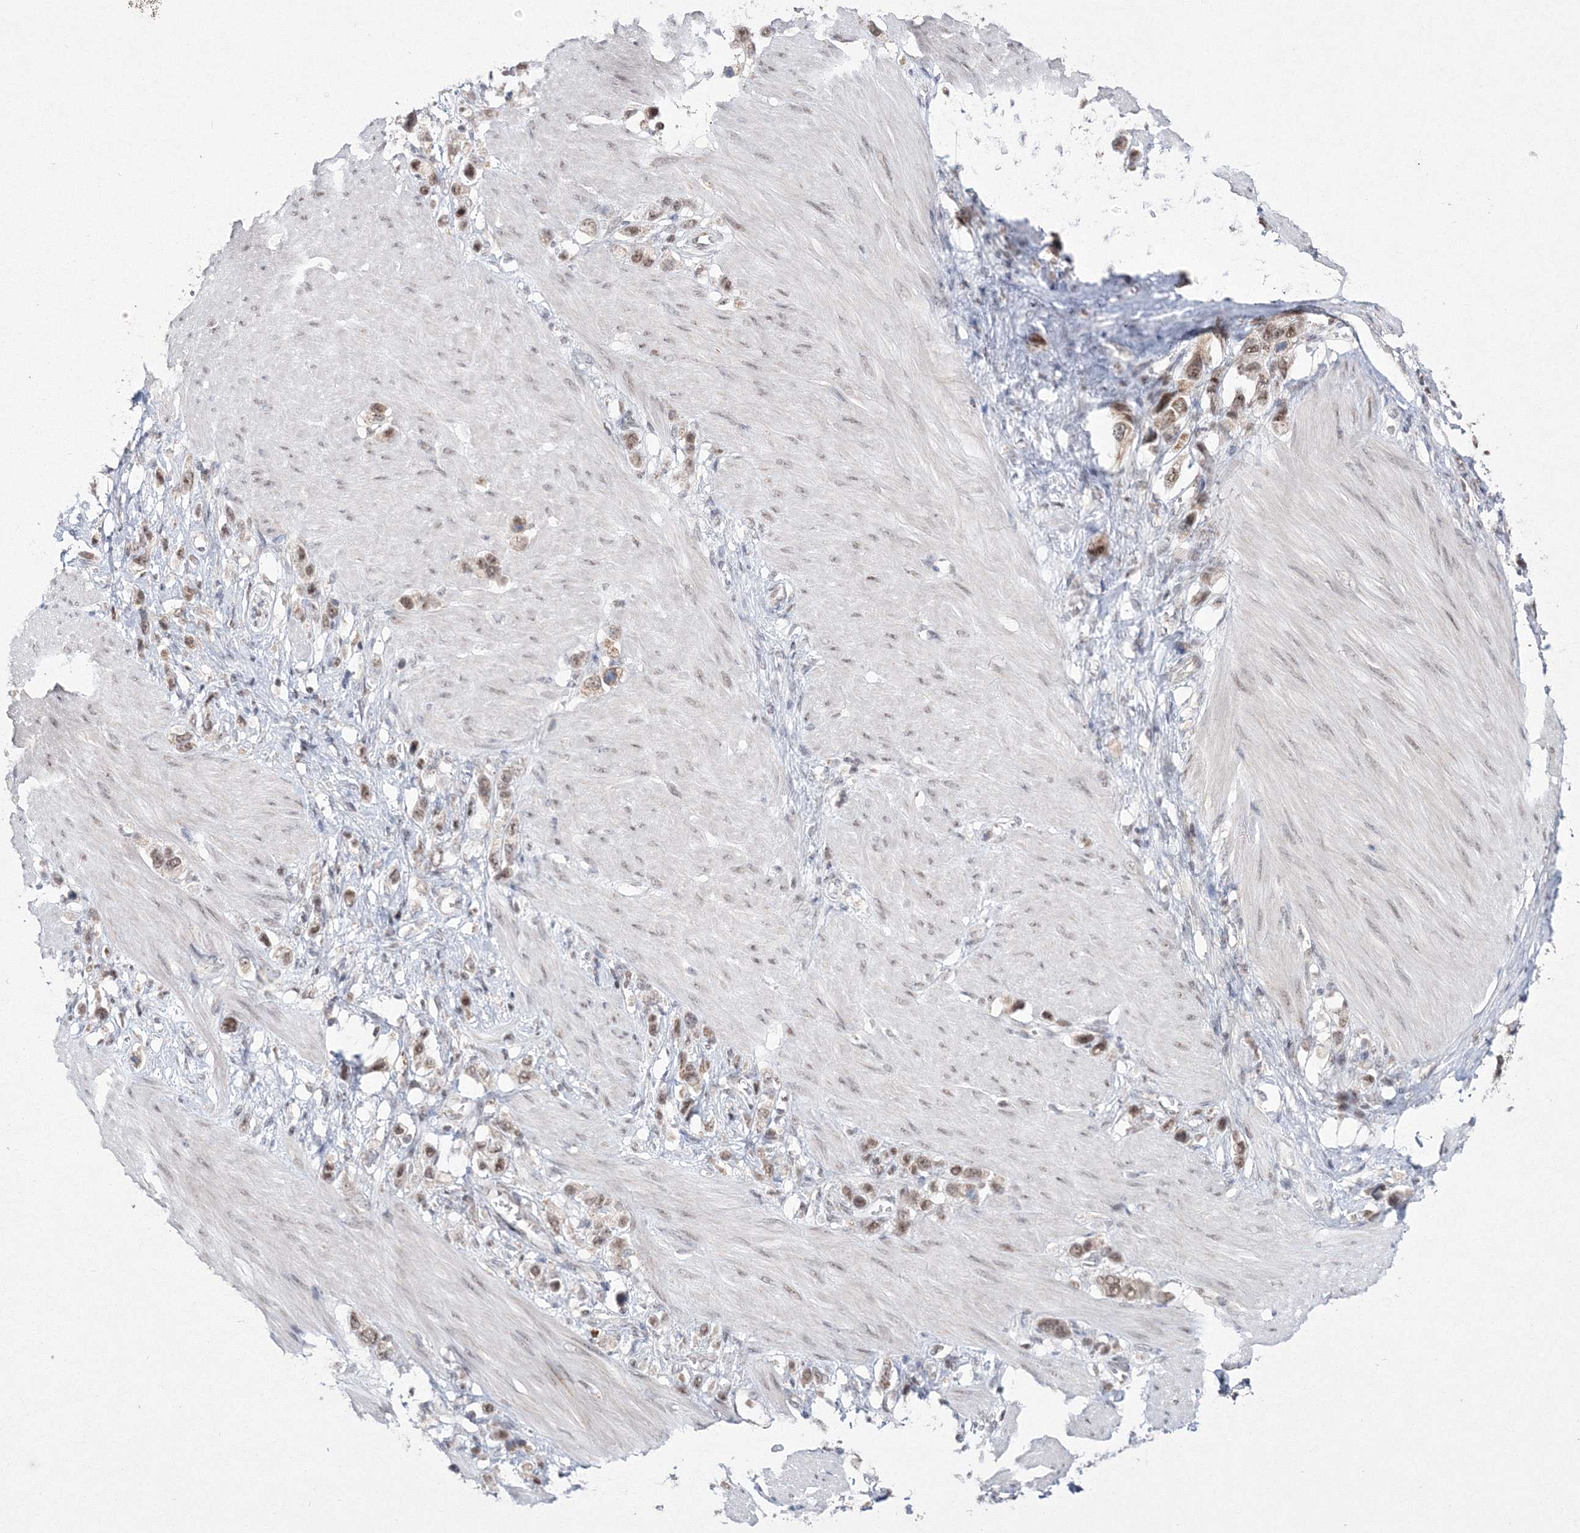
{"staining": {"intensity": "moderate", "quantity": ">75%", "location": "nuclear"}, "tissue": "stomach cancer", "cell_type": "Tumor cells", "image_type": "cancer", "snomed": [{"axis": "morphology", "description": "Adenocarcinoma, NOS"}, {"axis": "topography", "description": "Stomach"}], "caption": "Protein analysis of adenocarcinoma (stomach) tissue exhibits moderate nuclear staining in about >75% of tumor cells. (brown staining indicates protein expression, while blue staining denotes nuclei).", "gene": "GRSF1", "patient": {"sex": "female", "age": 65}}